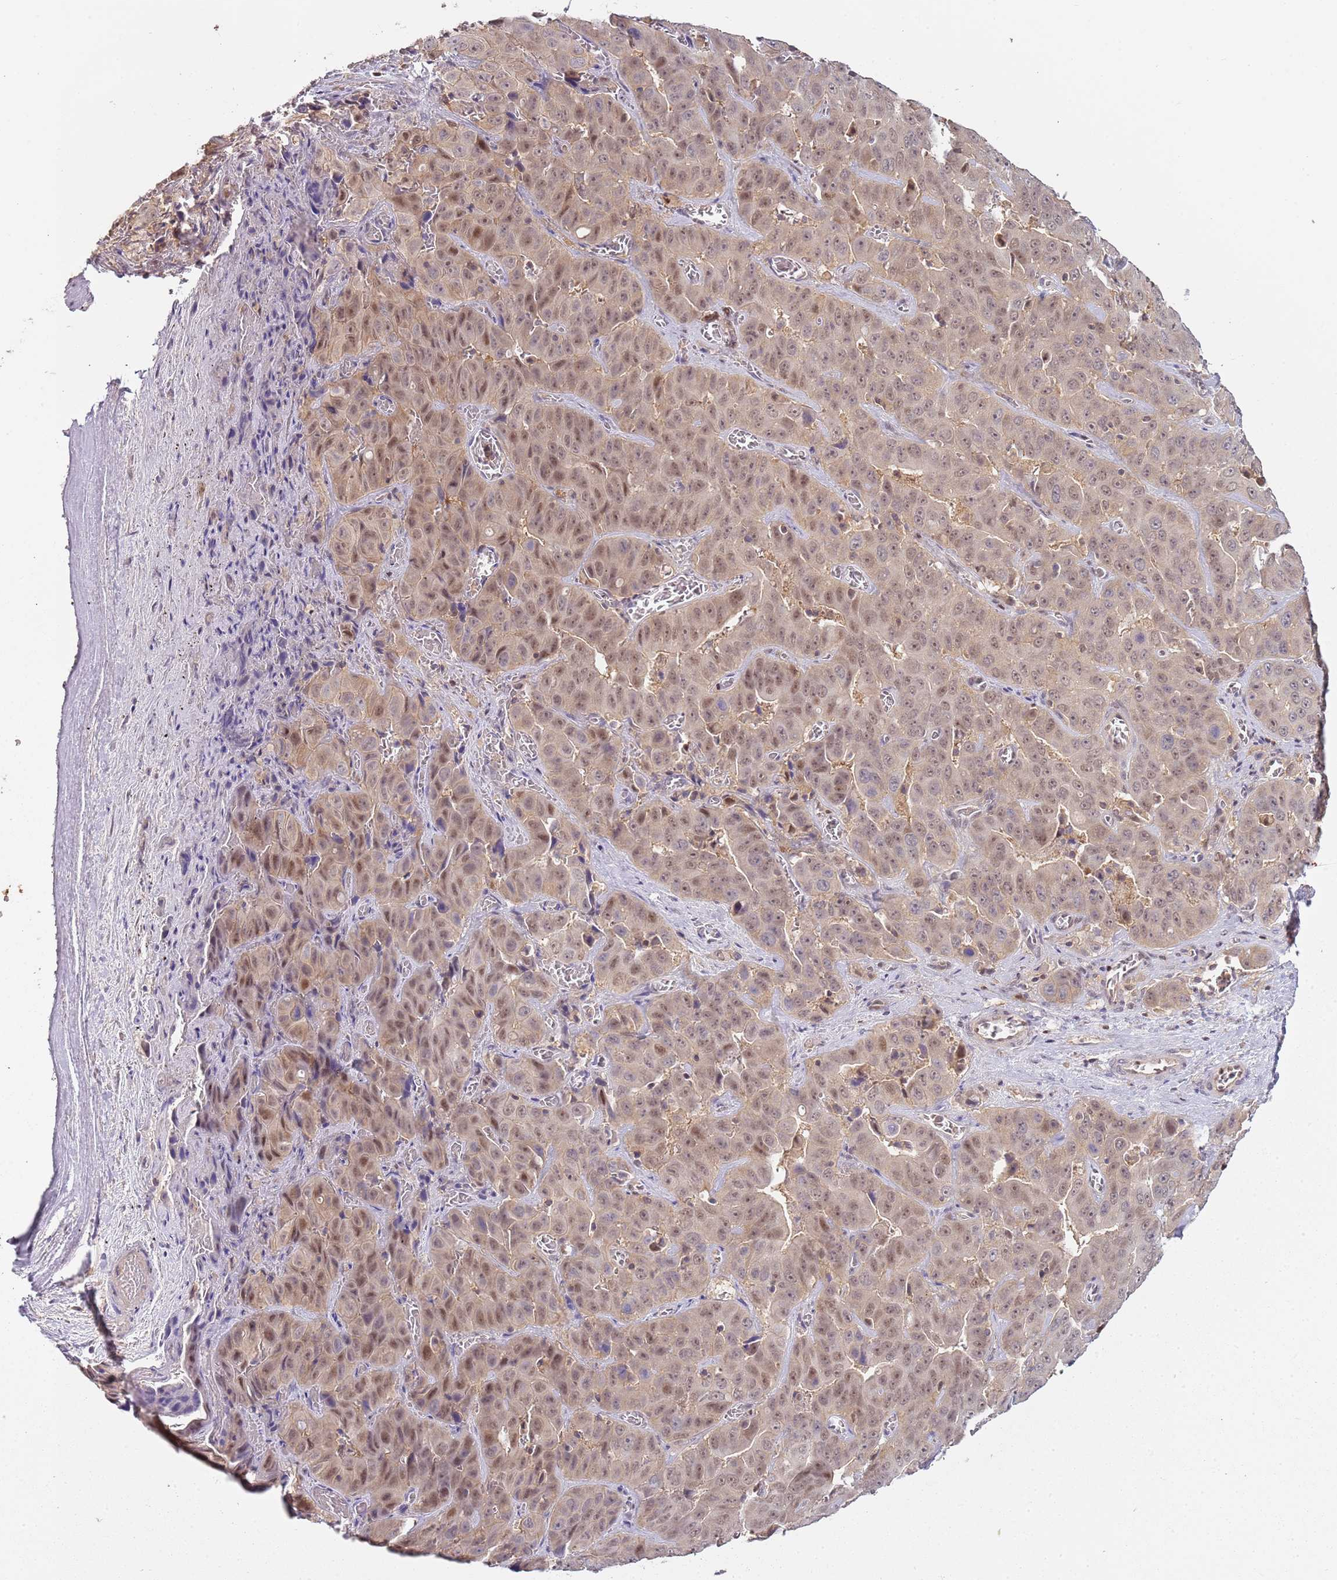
{"staining": {"intensity": "moderate", "quantity": "25%-75%", "location": "nuclear"}, "tissue": "liver cancer", "cell_type": "Tumor cells", "image_type": "cancer", "snomed": [{"axis": "morphology", "description": "Cholangiocarcinoma"}, {"axis": "topography", "description": "Liver"}], "caption": "Brown immunohistochemical staining in liver cancer exhibits moderate nuclear expression in about 25%-75% of tumor cells.", "gene": "GSTO2", "patient": {"sex": "female", "age": 52}}